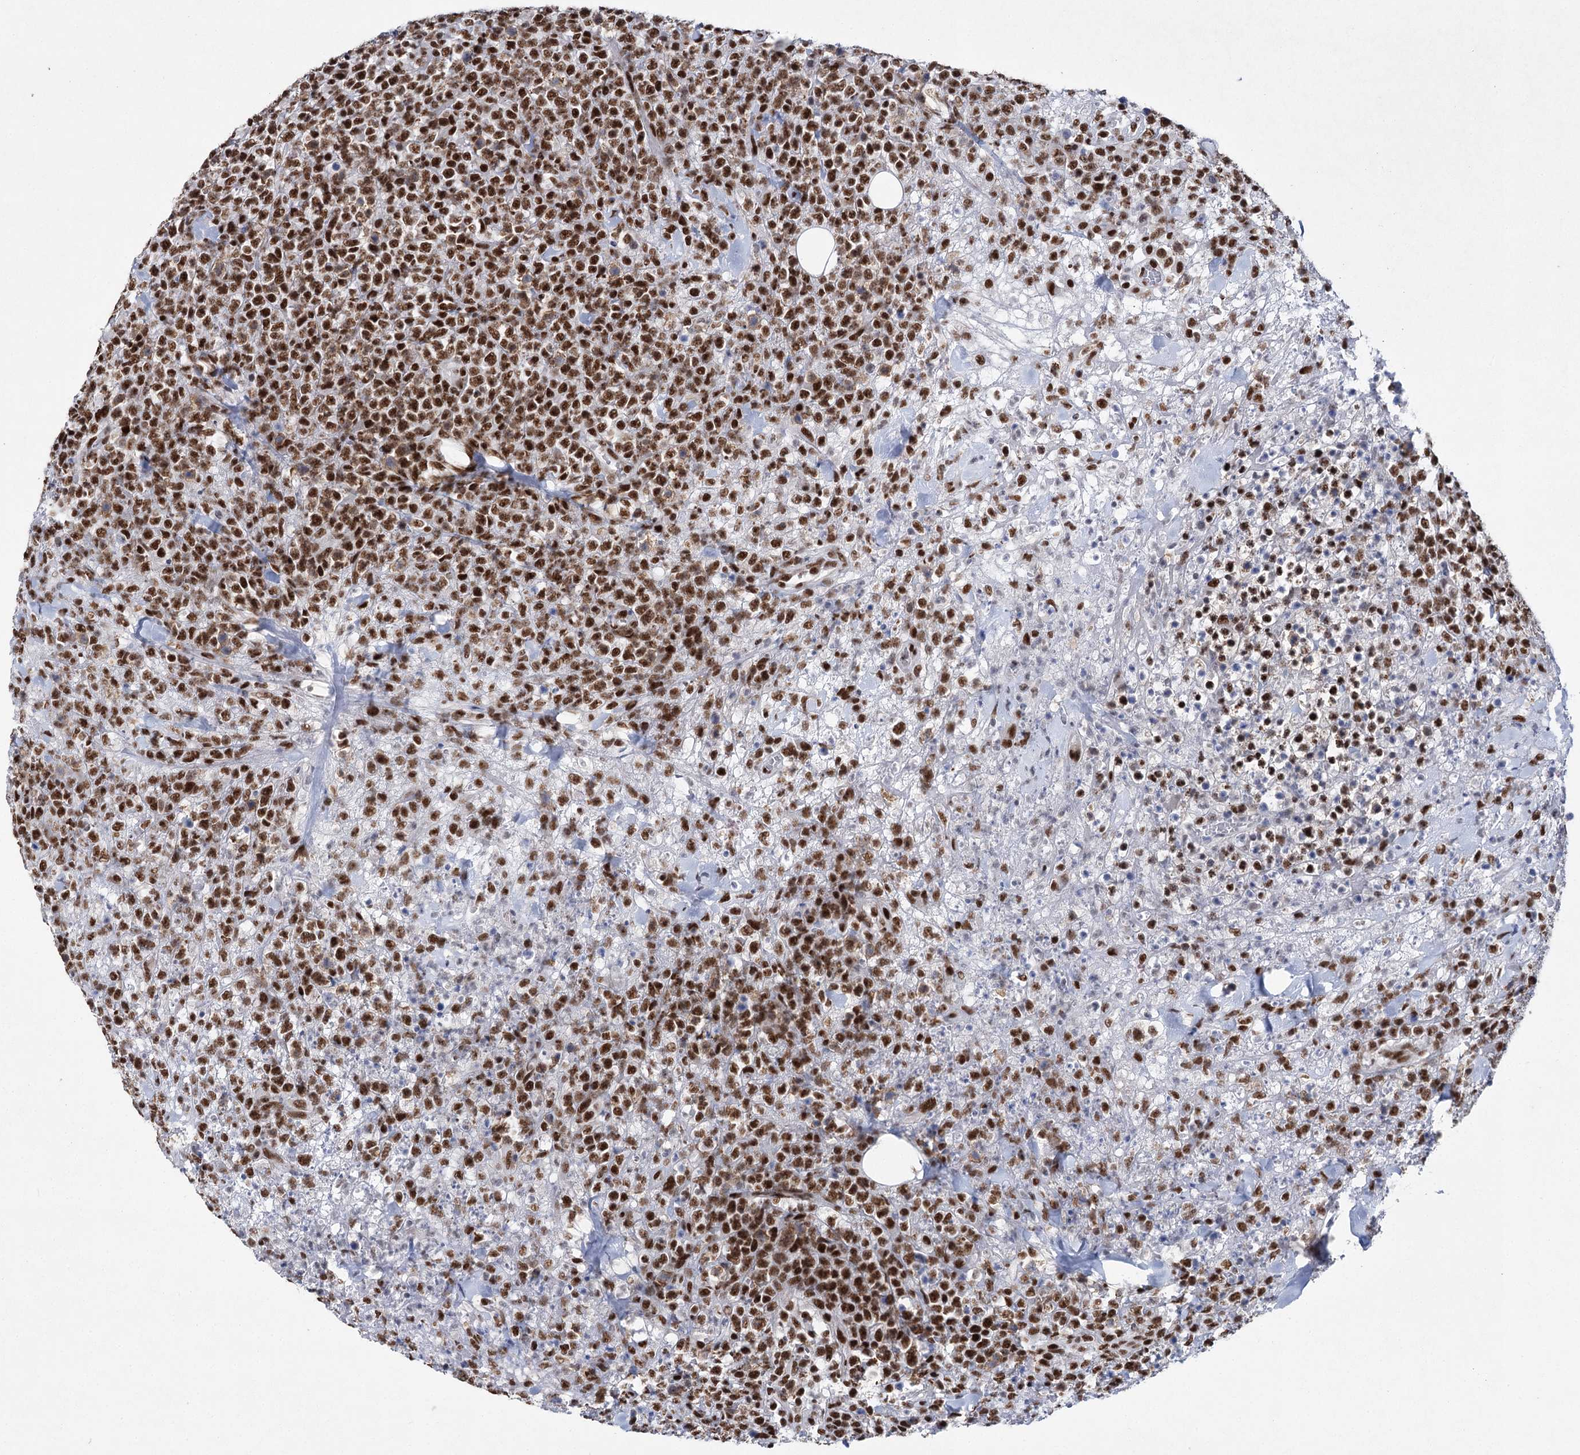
{"staining": {"intensity": "moderate", "quantity": ">75%", "location": "nuclear"}, "tissue": "lymphoma", "cell_type": "Tumor cells", "image_type": "cancer", "snomed": [{"axis": "morphology", "description": "Malignant lymphoma, non-Hodgkin's type, High grade"}, {"axis": "topography", "description": "Colon"}], "caption": "A brown stain labels moderate nuclear positivity of a protein in human malignant lymphoma, non-Hodgkin's type (high-grade) tumor cells.", "gene": "SCAF8", "patient": {"sex": "female", "age": 53}}